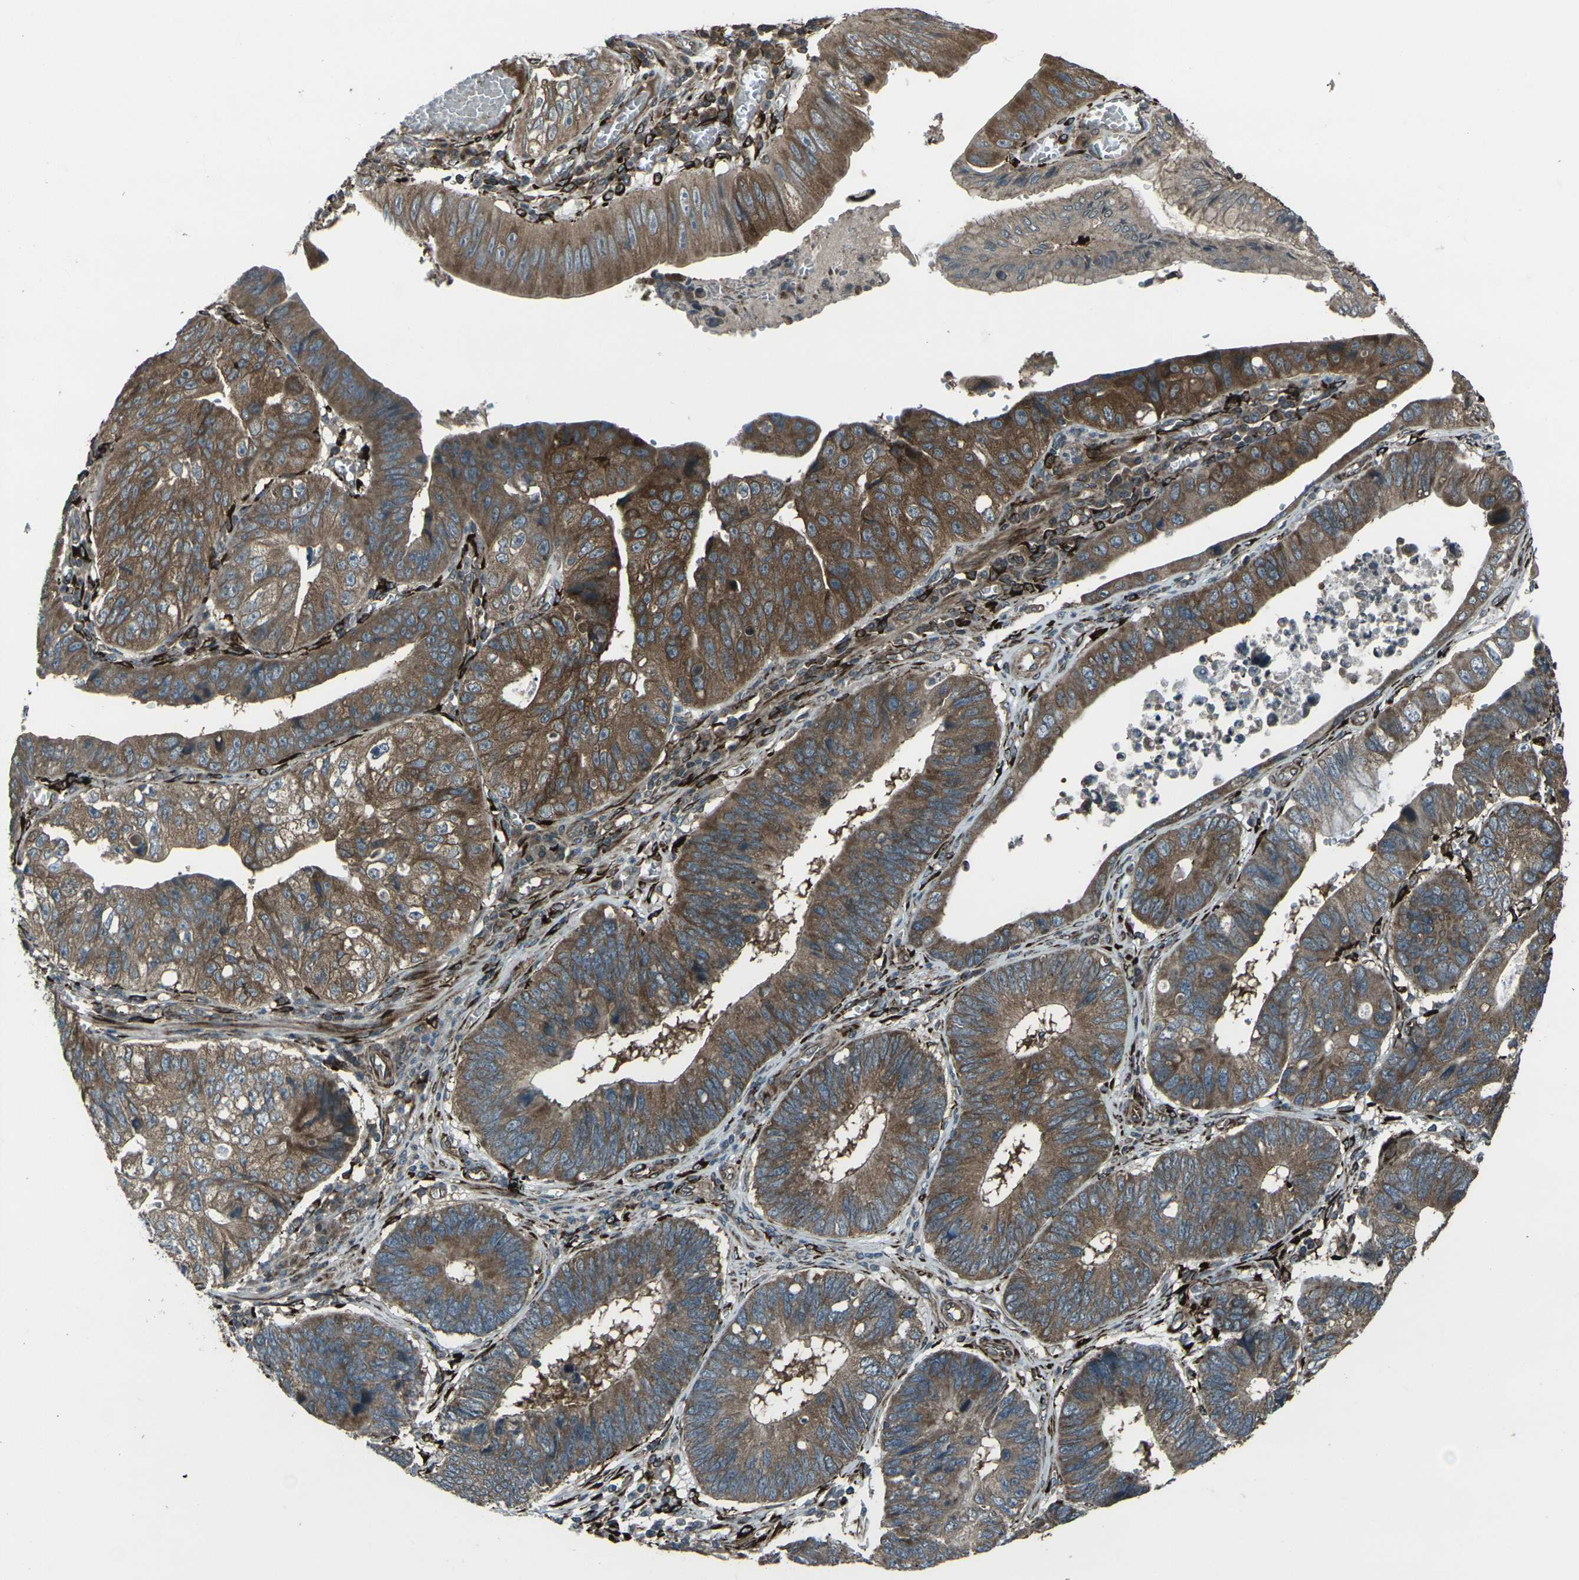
{"staining": {"intensity": "moderate", "quantity": ">75%", "location": "cytoplasmic/membranous"}, "tissue": "stomach cancer", "cell_type": "Tumor cells", "image_type": "cancer", "snomed": [{"axis": "morphology", "description": "Adenocarcinoma, NOS"}, {"axis": "topography", "description": "Stomach"}], "caption": "This micrograph demonstrates IHC staining of stomach cancer (adenocarcinoma), with medium moderate cytoplasmic/membranous positivity in about >75% of tumor cells.", "gene": "LSMEM1", "patient": {"sex": "male", "age": 59}}